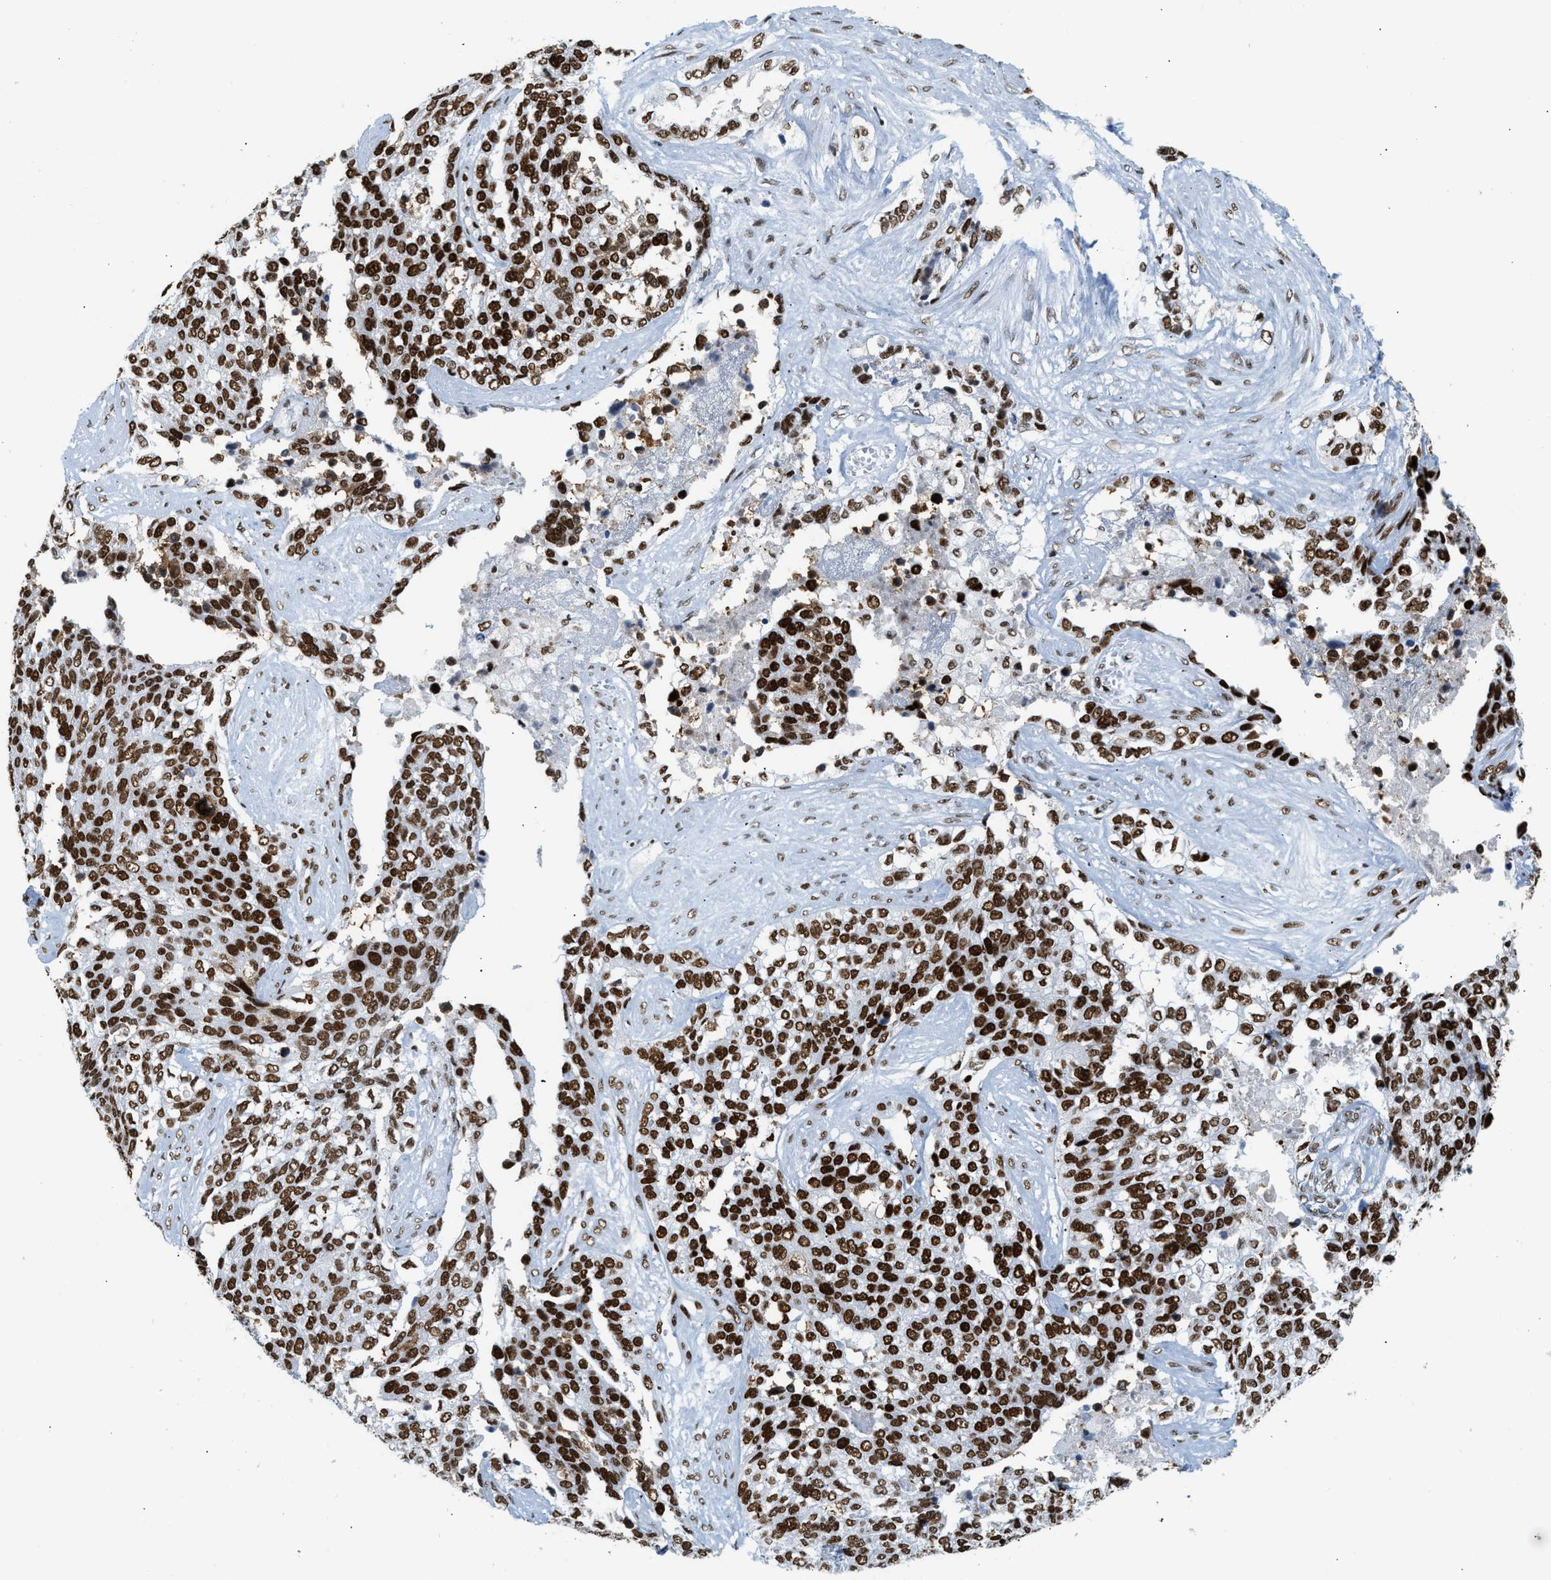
{"staining": {"intensity": "strong", "quantity": ">75%", "location": "nuclear"}, "tissue": "ovarian cancer", "cell_type": "Tumor cells", "image_type": "cancer", "snomed": [{"axis": "morphology", "description": "Cystadenocarcinoma, serous, NOS"}, {"axis": "topography", "description": "Ovary"}], "caption": "Tumor cells display high levels of strong nuclear expression in approximately >75% of cells in human ovarian cancer (serous cystadenocarcinoma). (Brightfield microscopy of DAB IHC at high magnification).", "gene": "PIF1", "patient": {"sex": "female", "age": 44}}